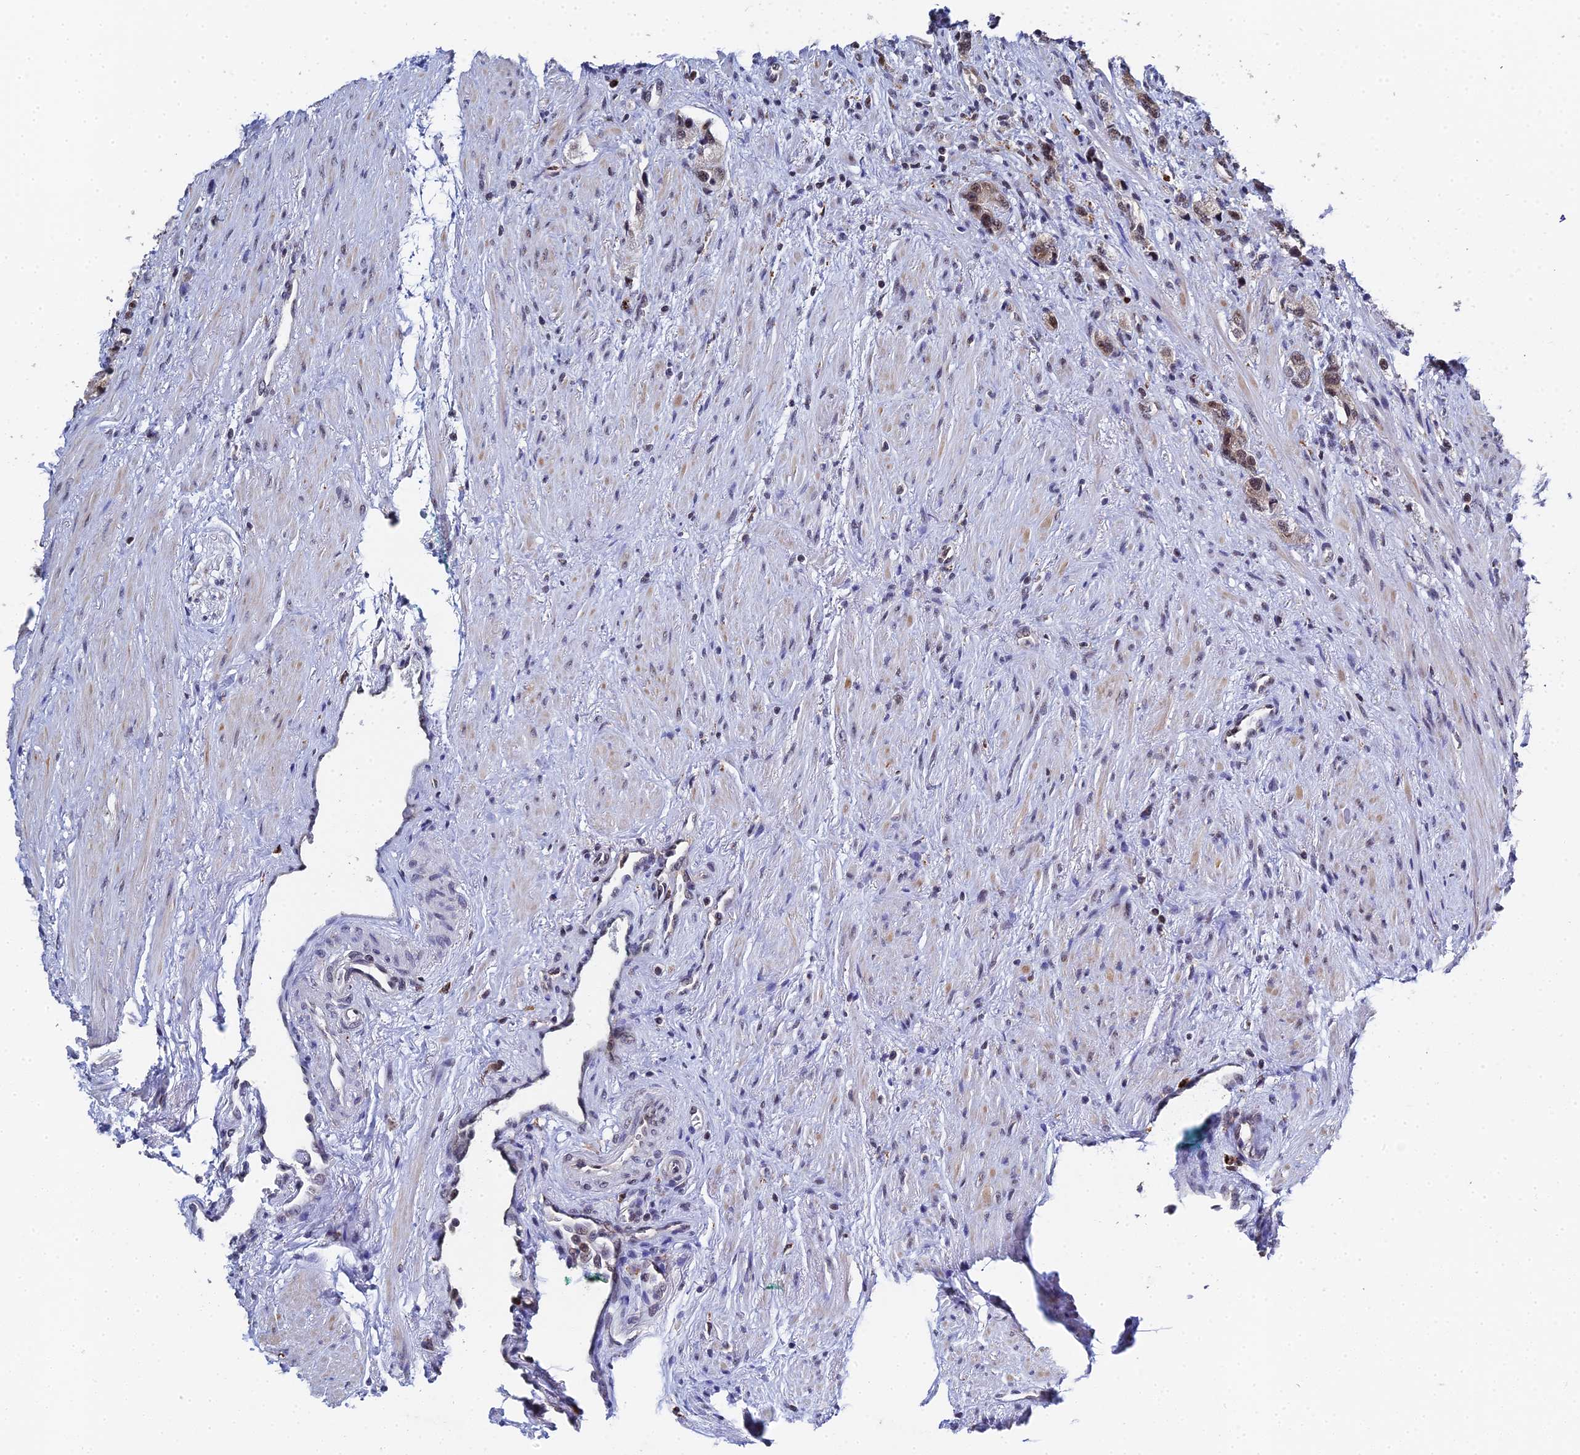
{"staining": {"intensity": "moderate", "quantity": ">75%", "location": "nuclear"}, "tissue": "prostate cancer", "cell_type": "Tumor cells", "image_type": "cancer", "snomed": [{"axis": "morphology", "description": "Adenocarcinoma, High grade"}, {"axis": "topography", "description": "Prostate"}], "caption": "Human prostate cancer (high-grade adenocarcinoma) stained for a protein (brown) shows moderate nuclear positive positivity in approximately >75% of tumor cells.", "gene": "MAGOHB", "patient": {"sex": "male", "age": 63}}